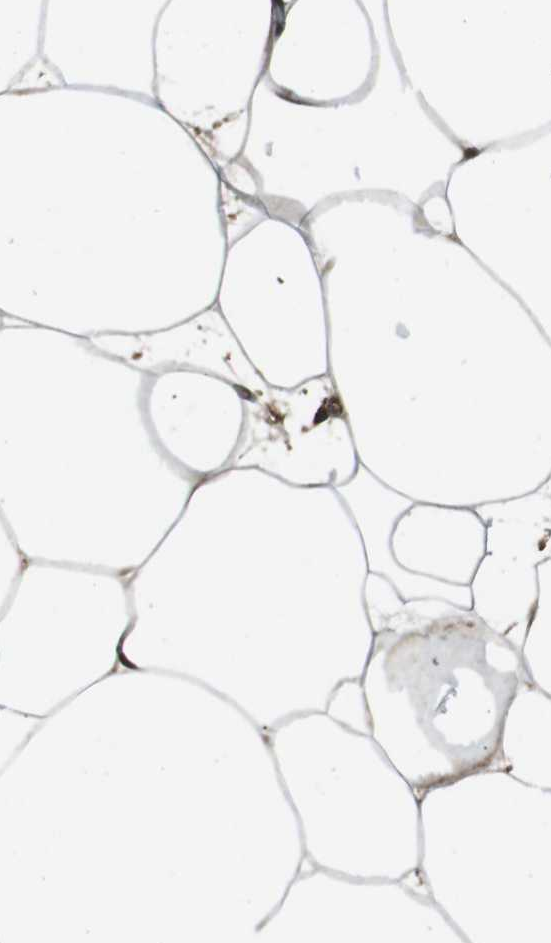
{"staining": {"intensity": "negative", "quantity": "none", "location": "none"}, "tissue": "adipose tissue", "cell_type": "Adipocytes", "image_type": "normal", "snomed": [{"axis": "morphology", "description": "Normal tissue, NOS"}, {"axis": "morphology", "description": "Duct carcinoma"}, {"axis": "topography", "description": "Breast"}, {"axis": "topography", "description": "Adipose tissue"}], "caption": "IHC of normal human adipose tissue demonstrates no staining in adipocytes. (DAB (3,3'-diaminobenzidine) immunohistochemistry (IHC) visualized using brightfield microscopy, high magnification).", "gene": "IFFO2", "patient": {"sex": "female", "age": 37}}